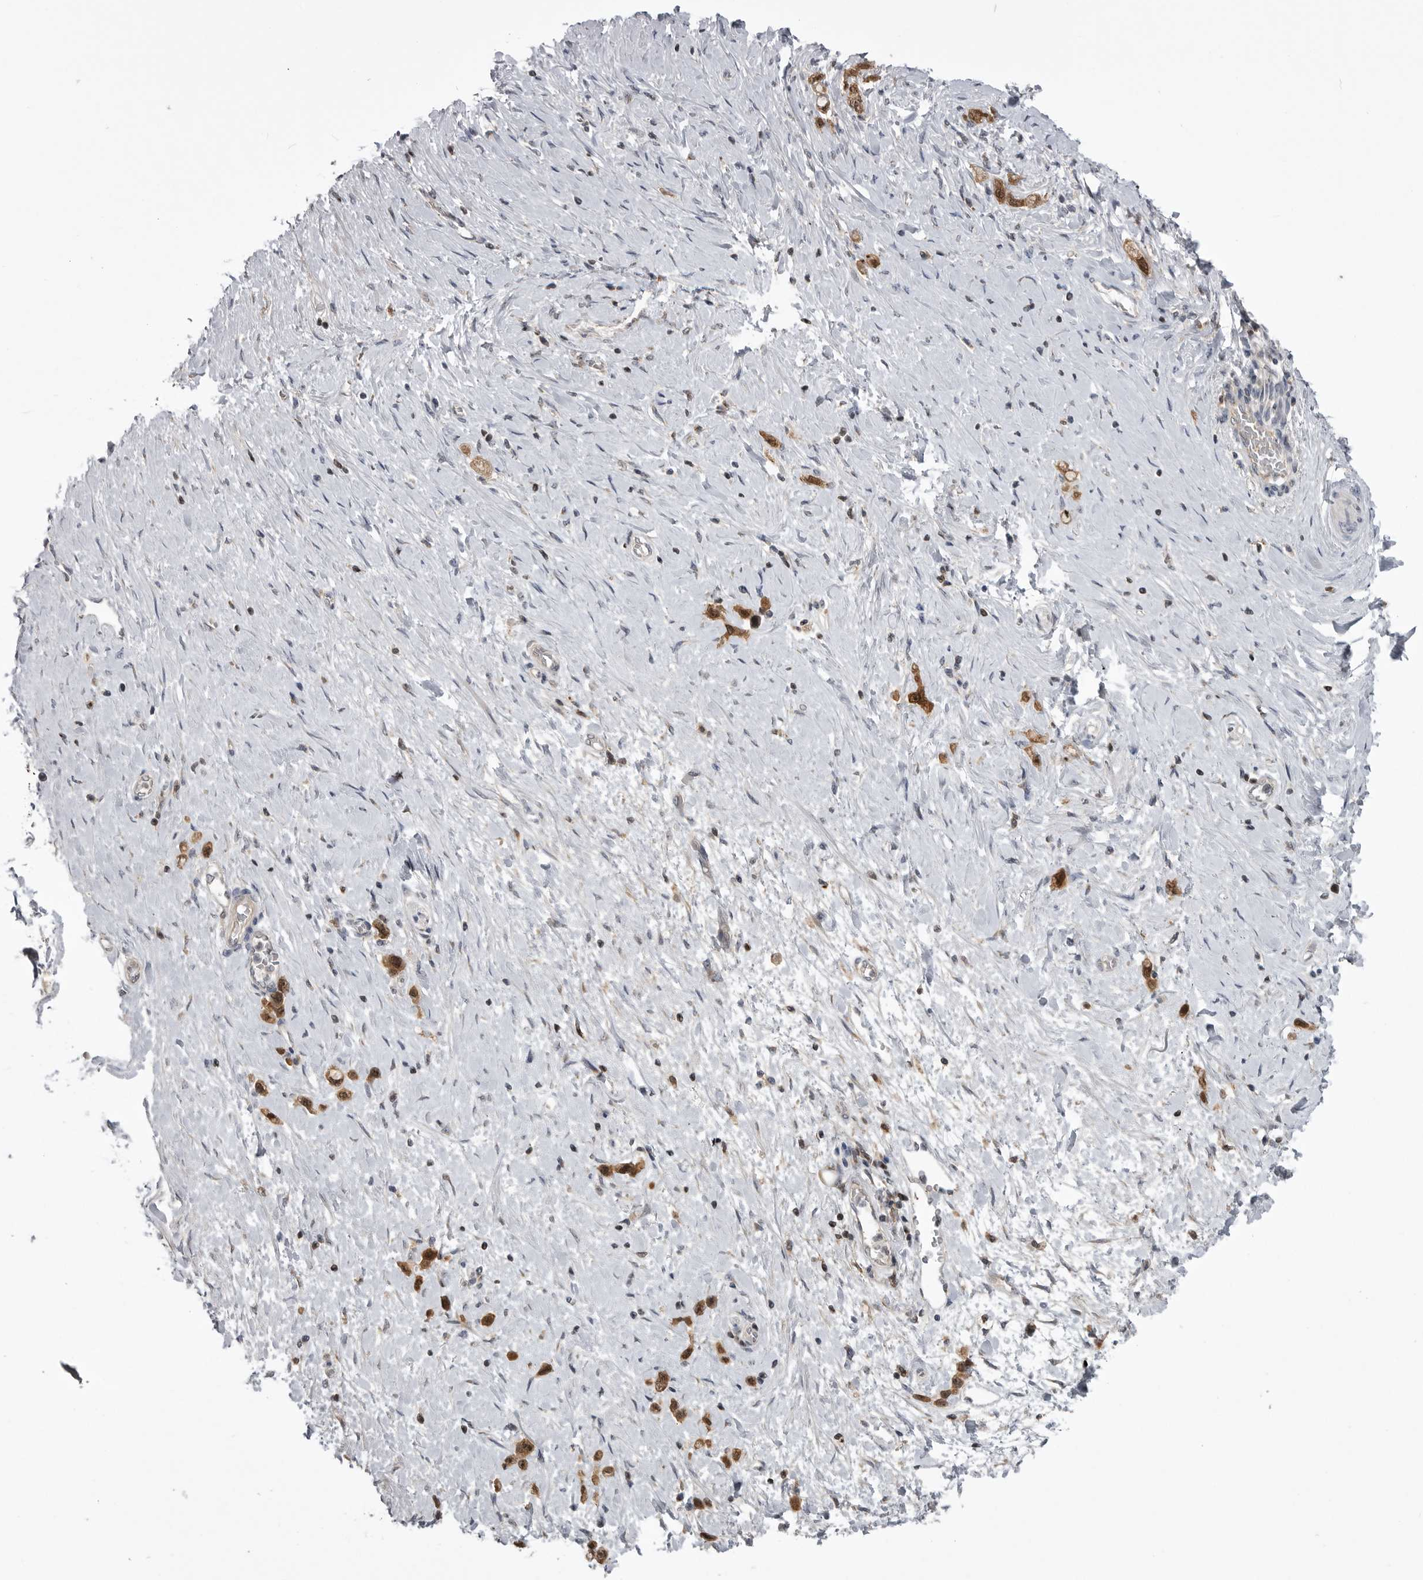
{"staining": {"intensity": "moderate", "quantity": ">75%", "location": "cytoplasmic/membranous,nuclear"}, "tissue": "stomach cancer", "cell_type": "Tumor cells", "image_type": "cancer", "snomed": [{"axis": "morphology", "description": "Adenocarcinoma, NOS"}, {"axis": "topography", "description": "Stomach"}], "caption": "Immunohistochemical staining of human adenocarcinoma (stomach) shows medium levels of moderate cytoplasmic/membranous and nuclear protein expression in approximately >75% of tumor cells.", "gene": "MAPK13", "patient": {"sex": "female", "age": 65}}